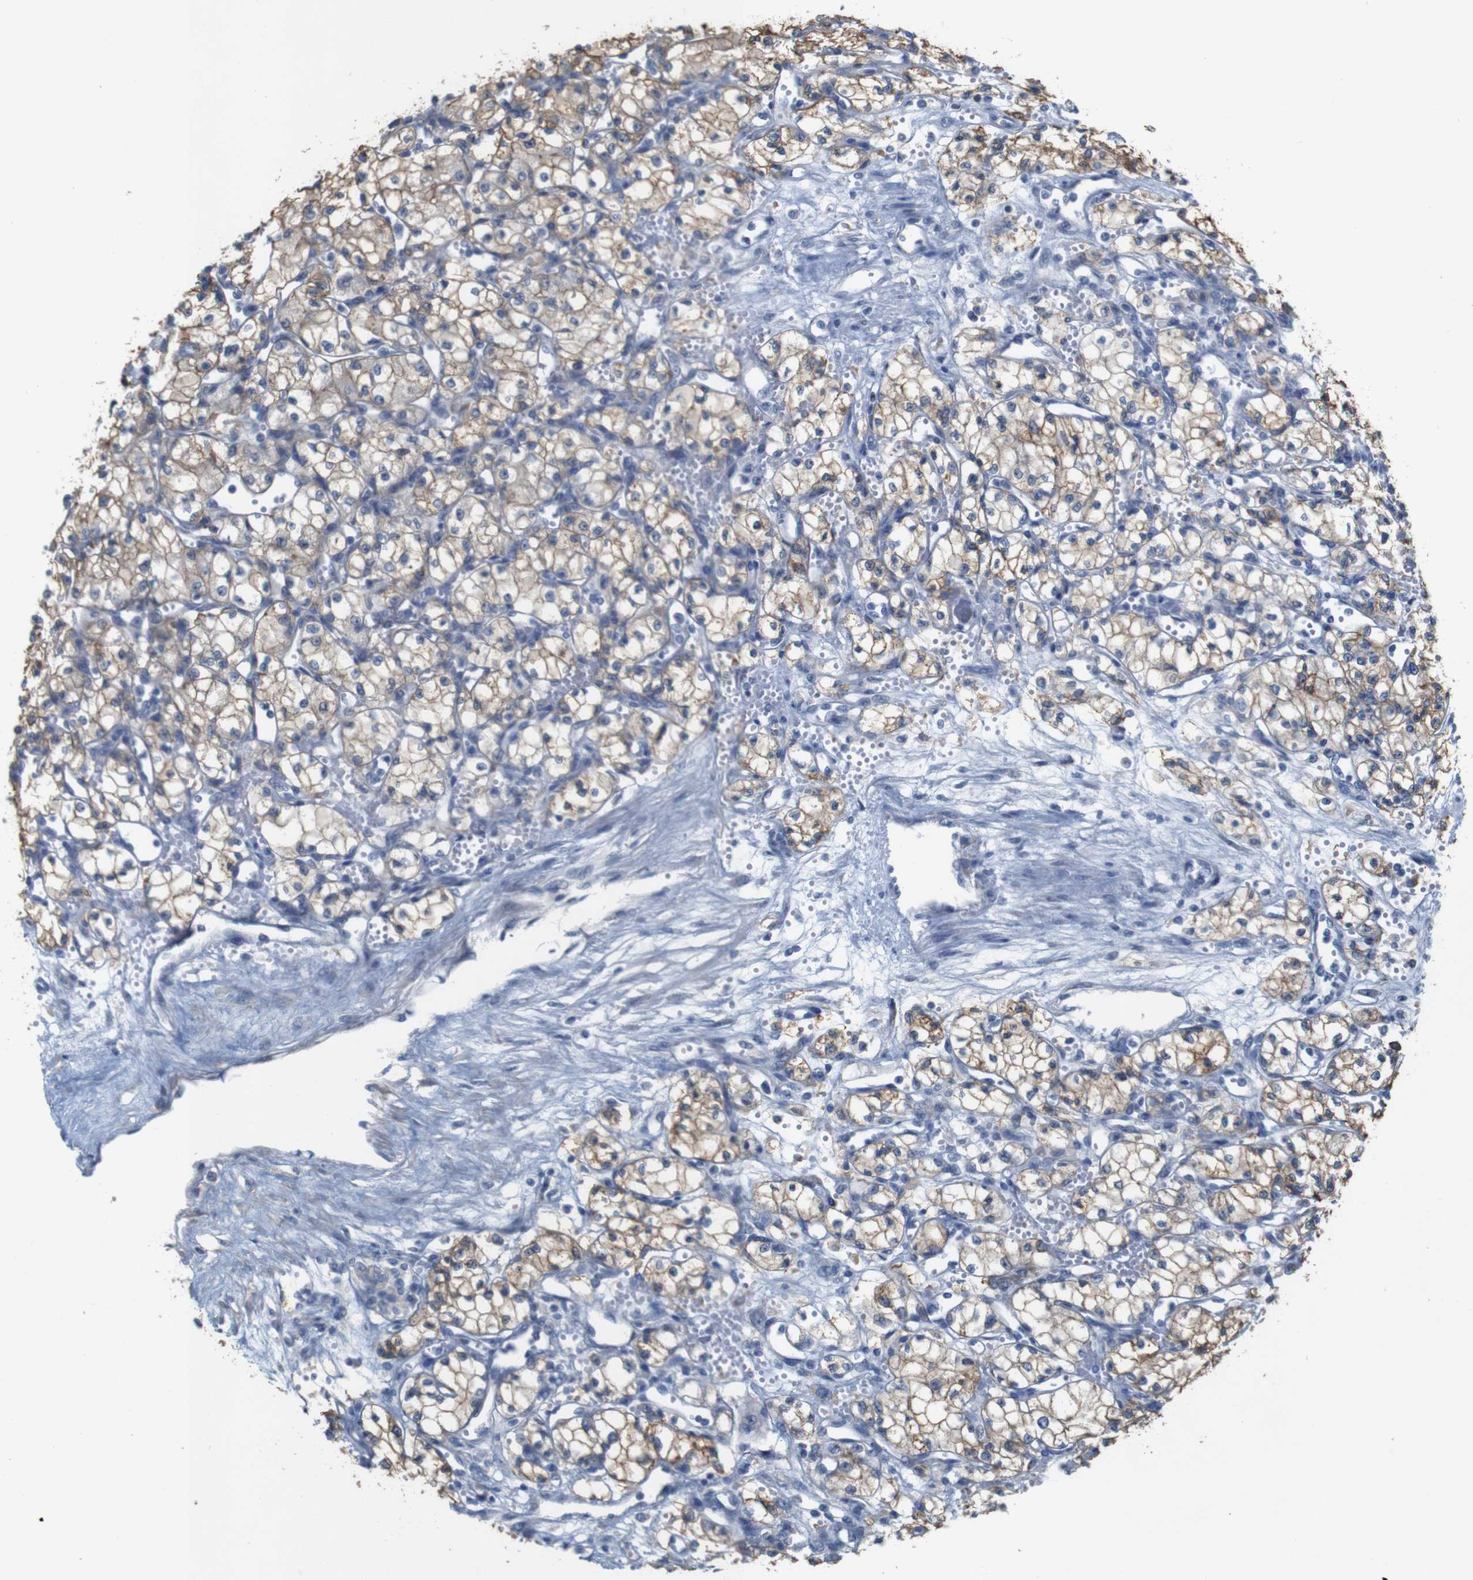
{"staining": {"intensity": "moderate", "quantity": ">75%", "location": "cytoplasmic/membranous"}, "tissue": "renal cancer", "cell_type": "Tumor cells", "image_type": "cancer", "snomed": [{"axis": "morphology", "description": "Normal tissue, NOS"}, {"axis": "morphology", "description": "Adenocarcinoma, NOS"}, {"axis": "topography", "description": "Kidney"}], "caption": "Renal cancer (adenocarcinoma) stained with a protein marker reveals moderate staining in tumor cells.", "gene": "MYEOV", "patient": {"sex": "male", "age": 59}}